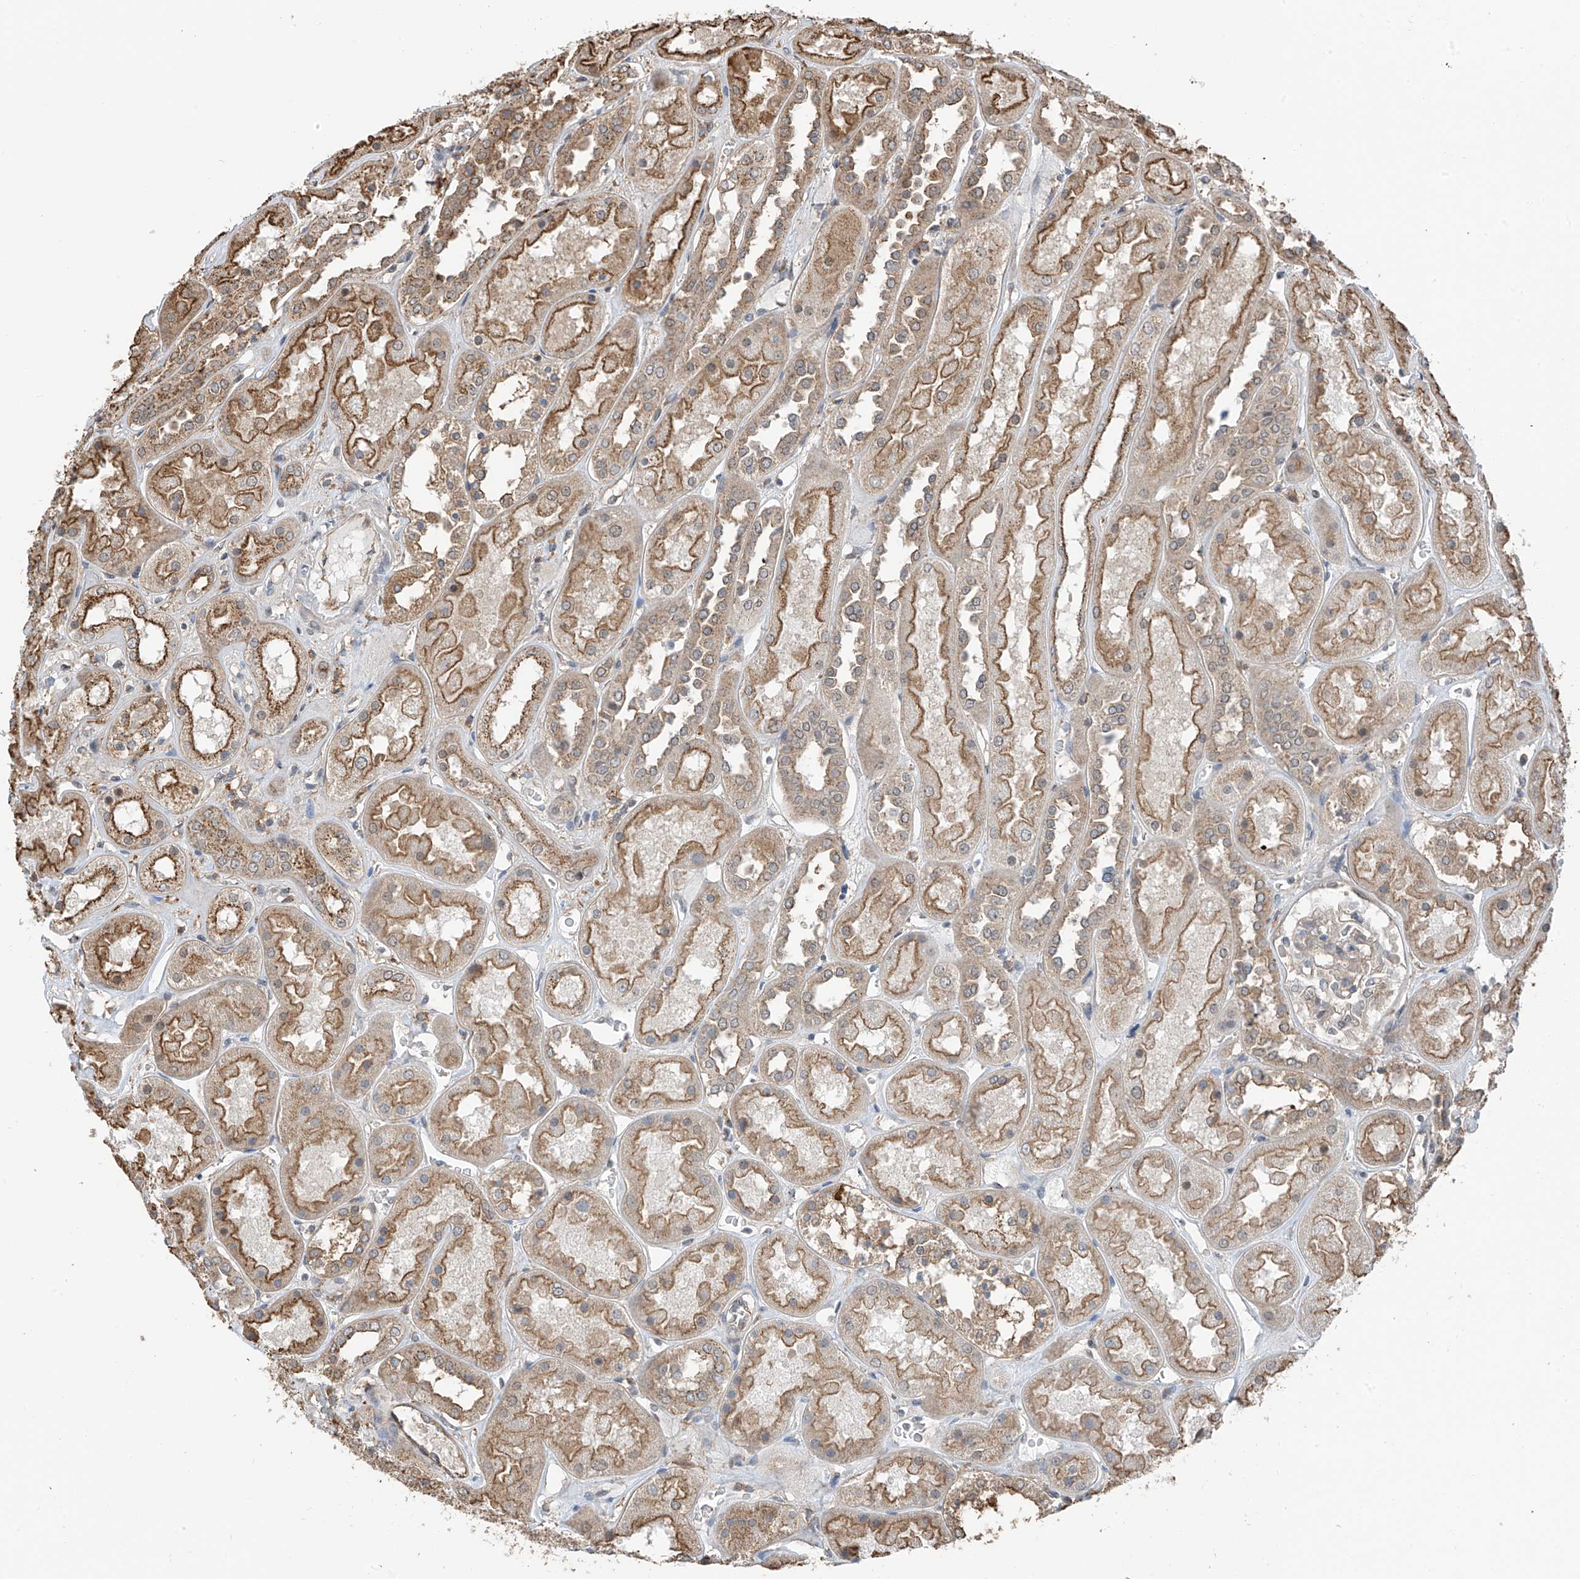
{"staining": {"intensity": "weak", "quantity": ">75%", "location": "cytoplasmic/membranous"}, "tissue": "kidney", "cell_type": "Cells in glomeruli", "image_type": "normal", "snomed": [{"axis": "morphology", "description": "Normal tissue, NOS"}, {"axis": "topography", "description": "Kidney"}], "caption": "Normal kidney was stained to show a protein in brown. There is low levels of weak cytoplasmic/membranous expression in about >75% of cells in glomeruli. (IHC, brightfield microscopy, high magnification).", "gene": "ZNF189", "patient": {"sex": "male", "age": 70}}